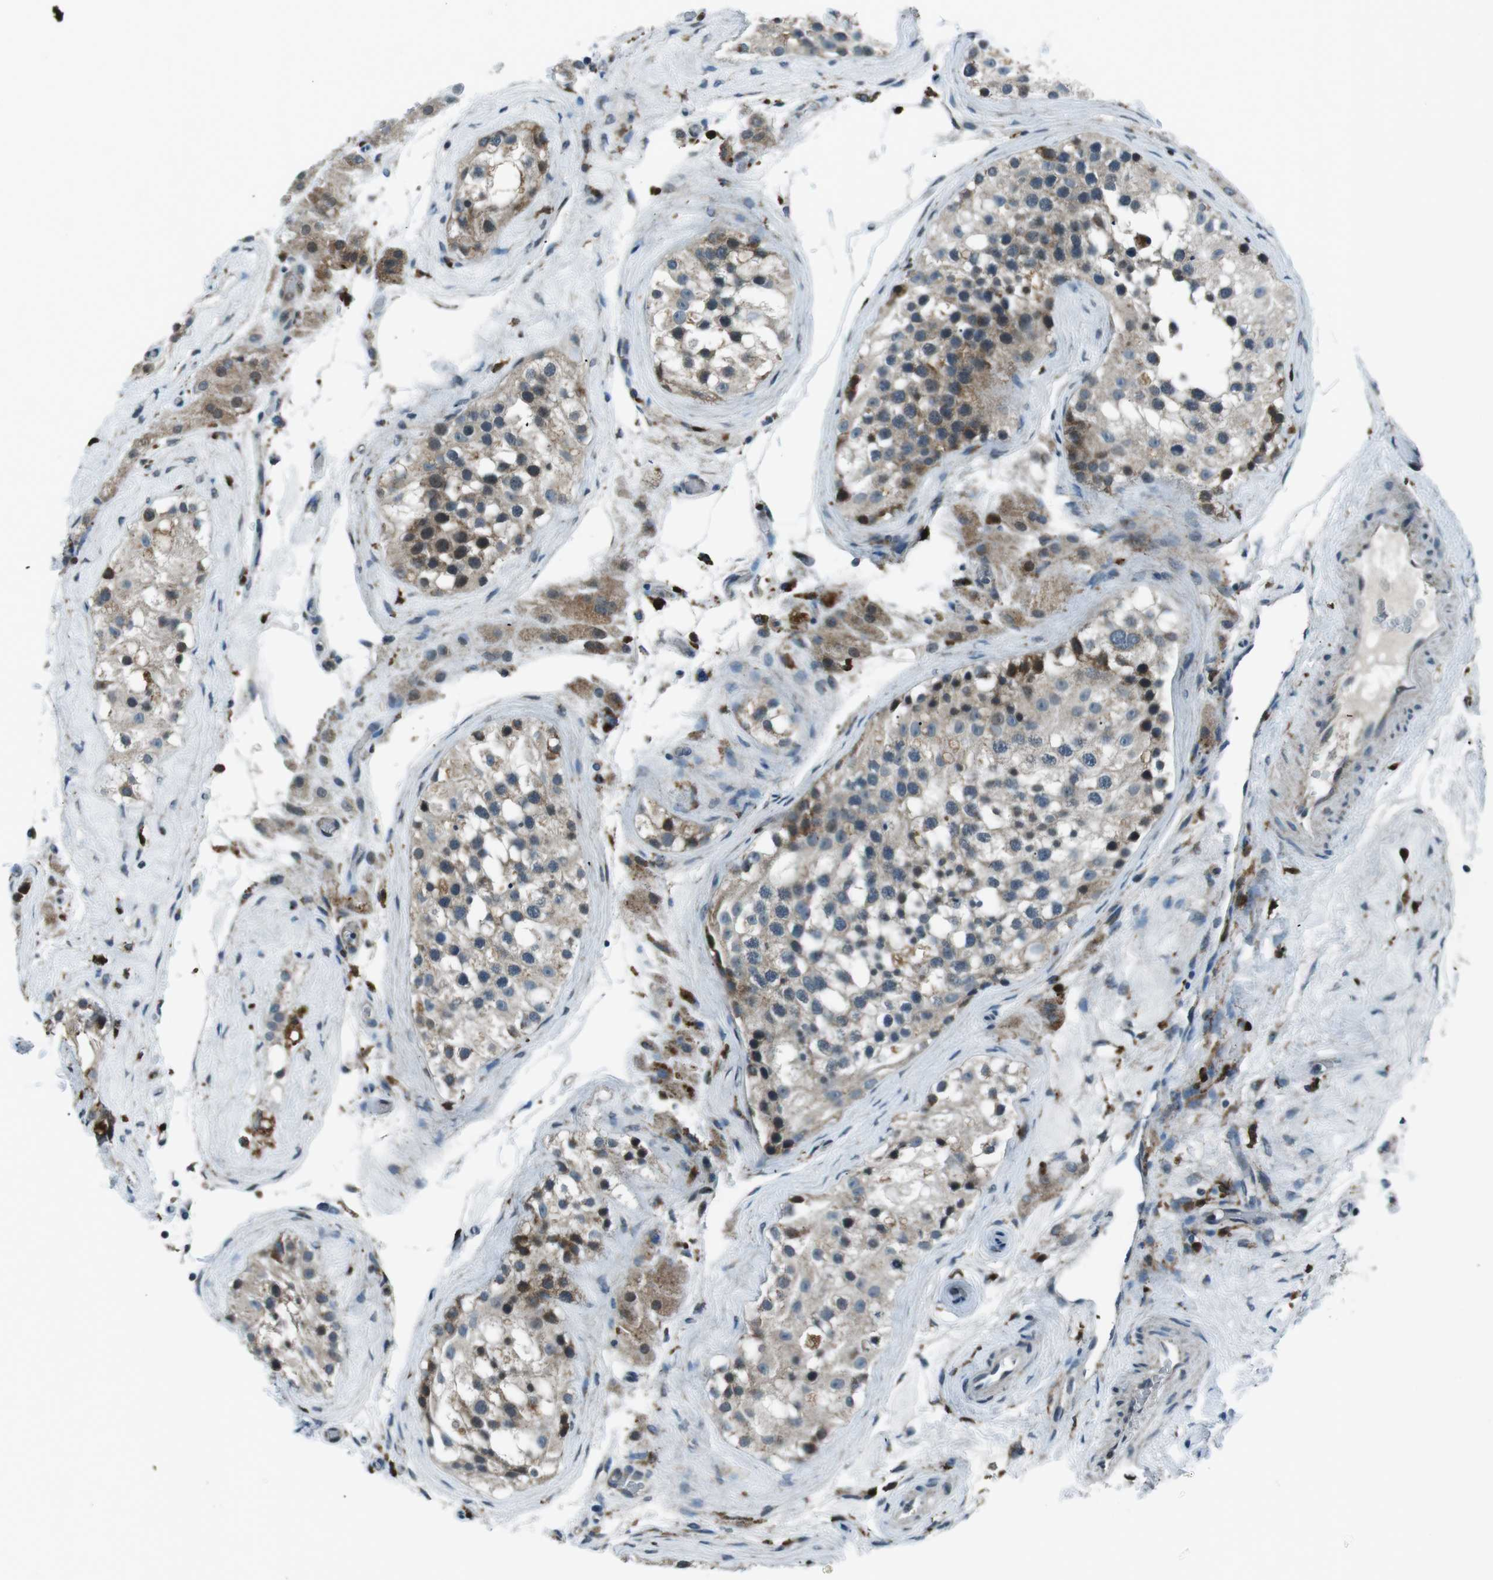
{"staining": {"intensity": "moderate", "quantity": "<25%", "location": "cytoplasmic/membranous"}, "tissue": "testis", "cell_type": "Cells in seminiferous ducts", "image_type": "normal", "snomed": [{"axis": "morphology", "description": "Normal tissue, NOS"}, {"axis": "morphology", "description": "Seminoma, NOS"}, {"axis": "topography", "description": "Testis"}], "caption": "About <25% of cells in seminiferous ducts in unremarkable human testis demonstrate moderate cytoplasmic/membranous protein expression as visualized by brown immunohistochemical staining.", "gene": "BLNK", "patient": {"sex": "male", "age": 71}}